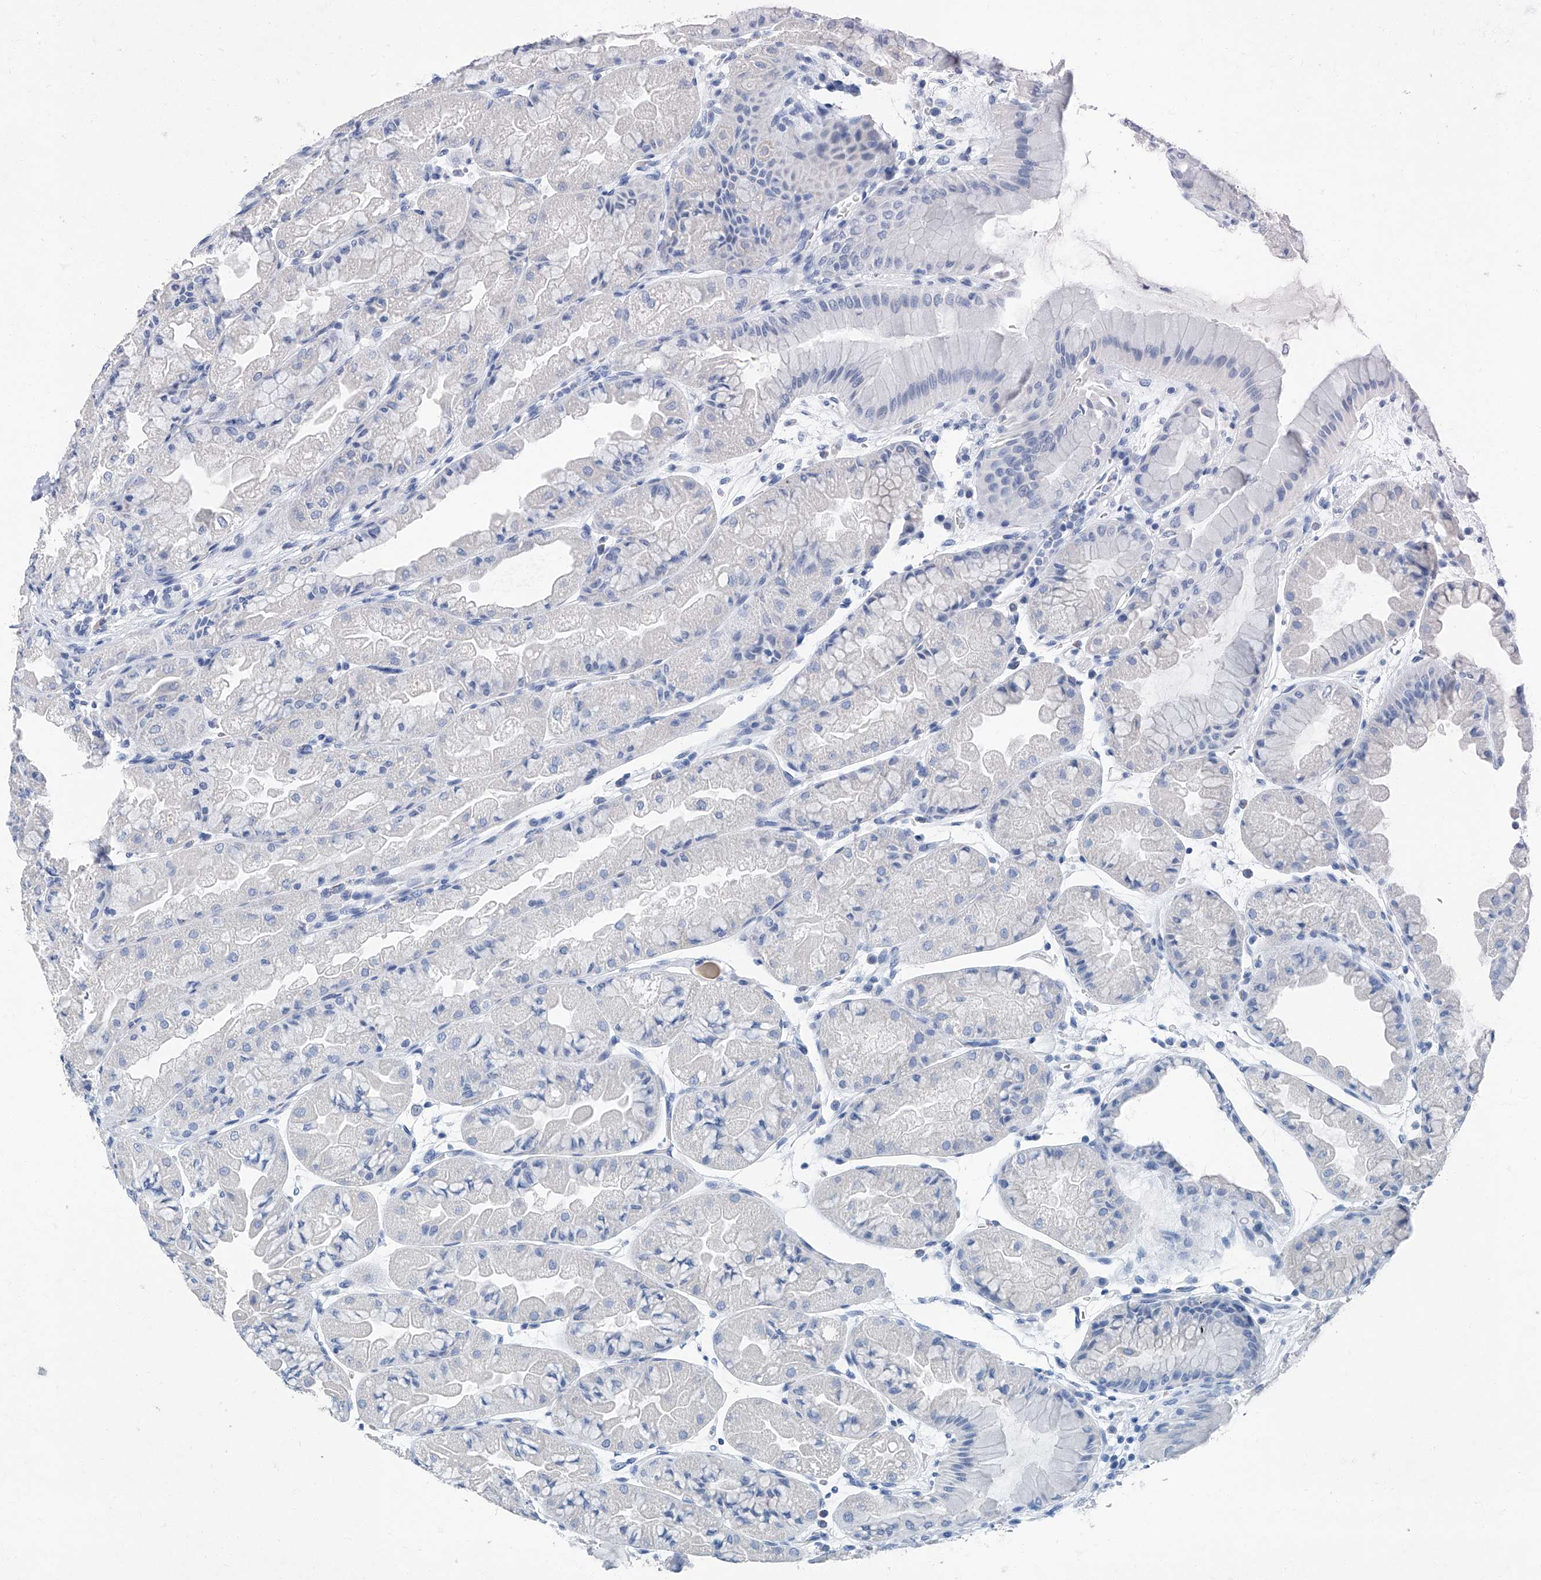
{"staining": {"intensity": "negative", "quantity": "none", "location": "none"}, "tissue": "stomach", "cell_type": "Glandular cells", "image_type": "normal", "snomed": [{"axis": "morphology", "description": "Normal tissue, NOS"}, {"axis": "topography", "description": "Stomach, upper"}], "caption": "Histopathology image shows no protein positivity in glandular cells of benign stomach.", "gene": "CYP2A7", "patient": {"sex": "male", "age": 47}}